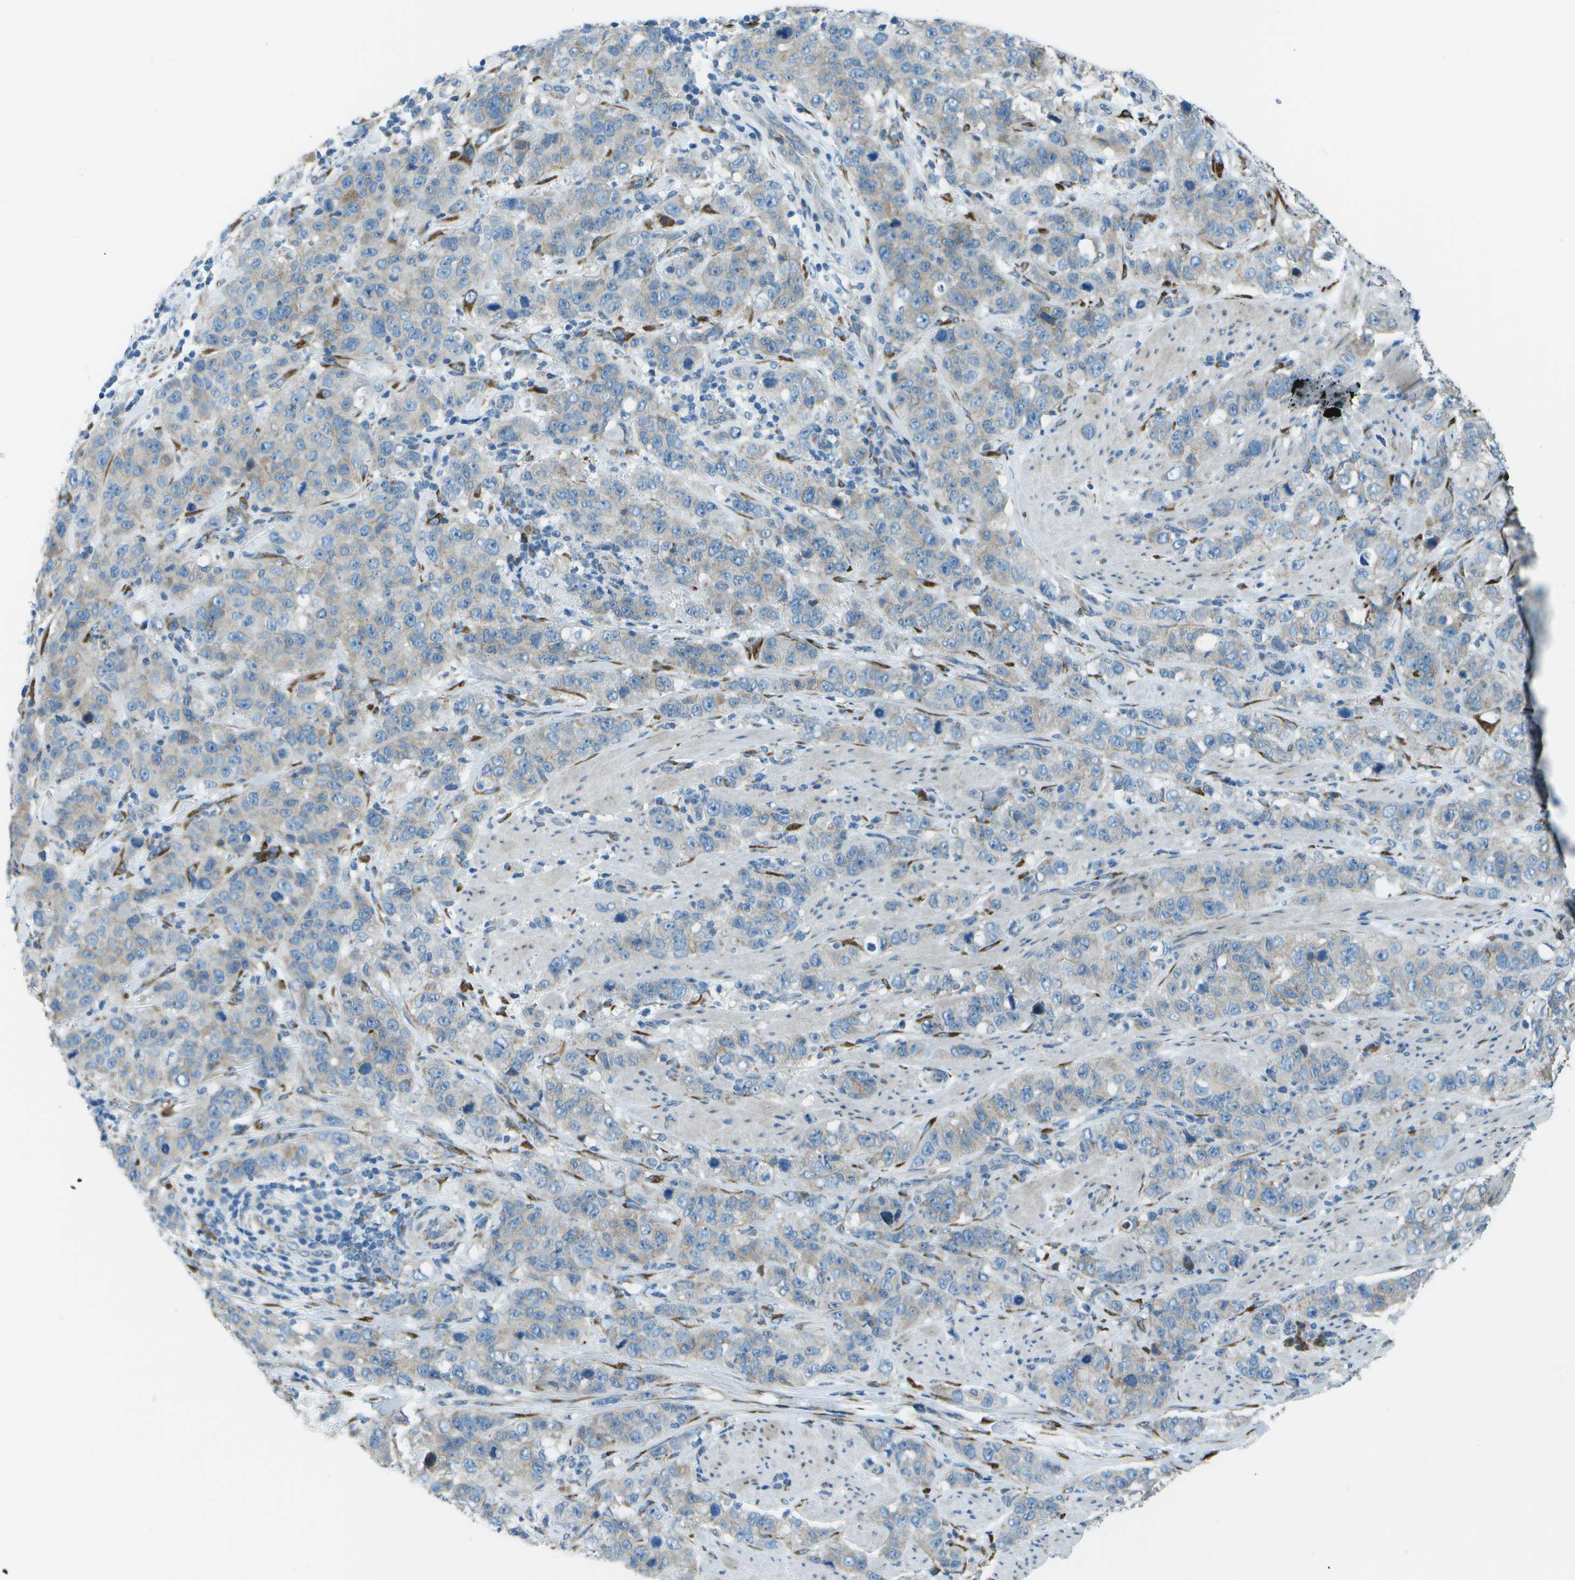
{"staining": {"intensity": "negative", "quantity": "none", "location": "none"}, "tissue": "stomach cancer", "cell_type": "Tumor cells", "image_type": "cancer", "snomed": [{"axis": "morphology", "description": "Adenocarcinoma, NOS"}, {"axis": "topography", "description": "Stomach"}], "caption": "Adenocarcinoma (stomach) was stained to show a protein in brown. There is no significant positivity in tumor cells. (DAB immunohistochemistry (IHC), high magnification).", "gene": "KCTD3", "patient": {"sex": "male", "age": 48}}